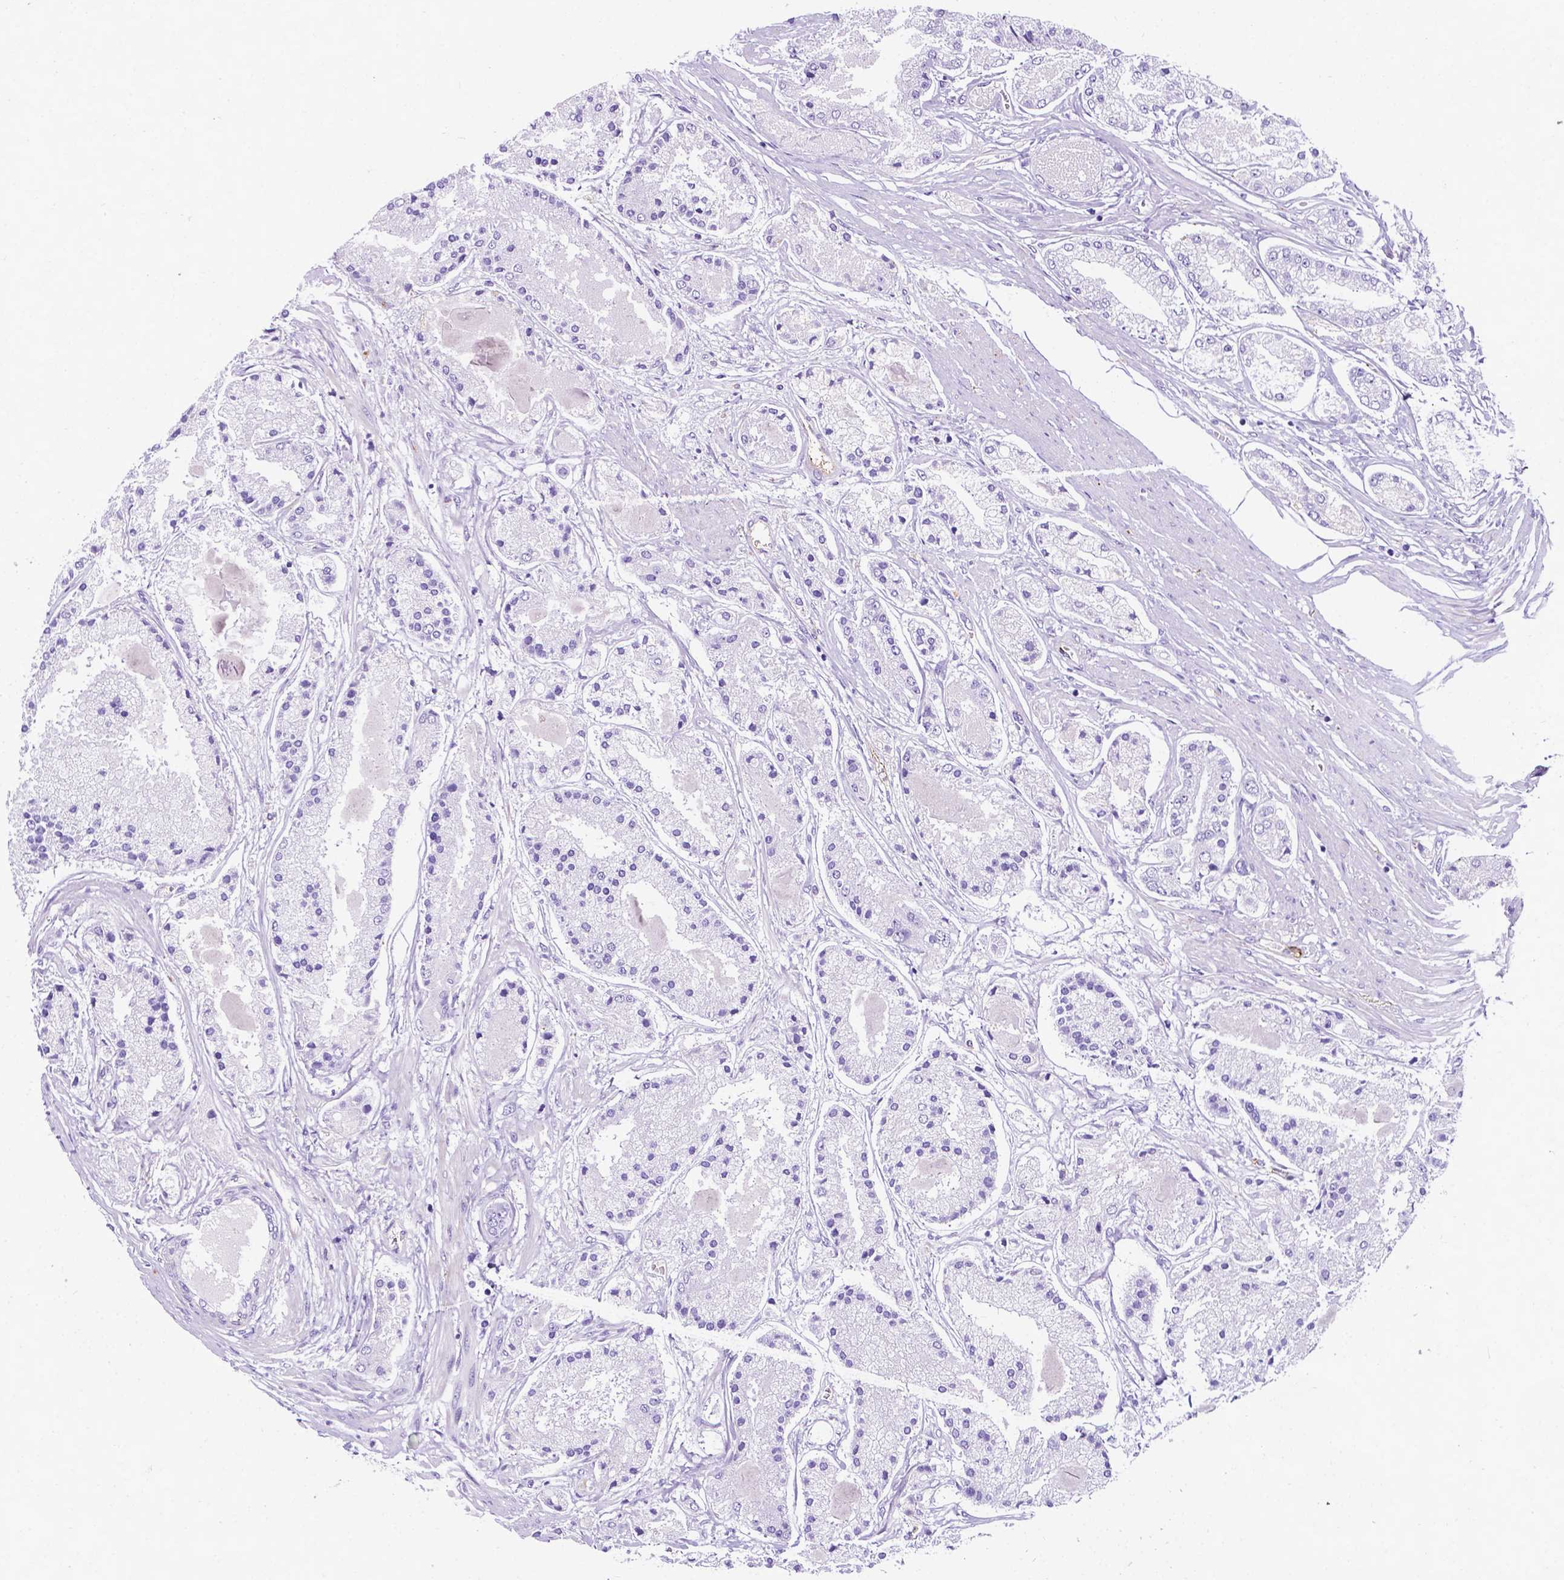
{"staining": {"intensity": "negative", "quantity": "none", "location": "none"}, "tissue": "prostate cancer", "cell_type": "Tumor cells", "image_type": "cancer", "snomed": [{"axis": "morphology", "description": "Adenocarcinoma, High grade"}, {"axis": "topography", "description": "Prostate"}], "caption": "A high-resolution photomicrograph shows immunohistochemistry (IHC) staining of prostate cancer (high-grade adenocarcinoma), which exhibits no significant staining in tumor cells.", "gene": "APOE", "patient": {"sex": "male", "age": 67}}